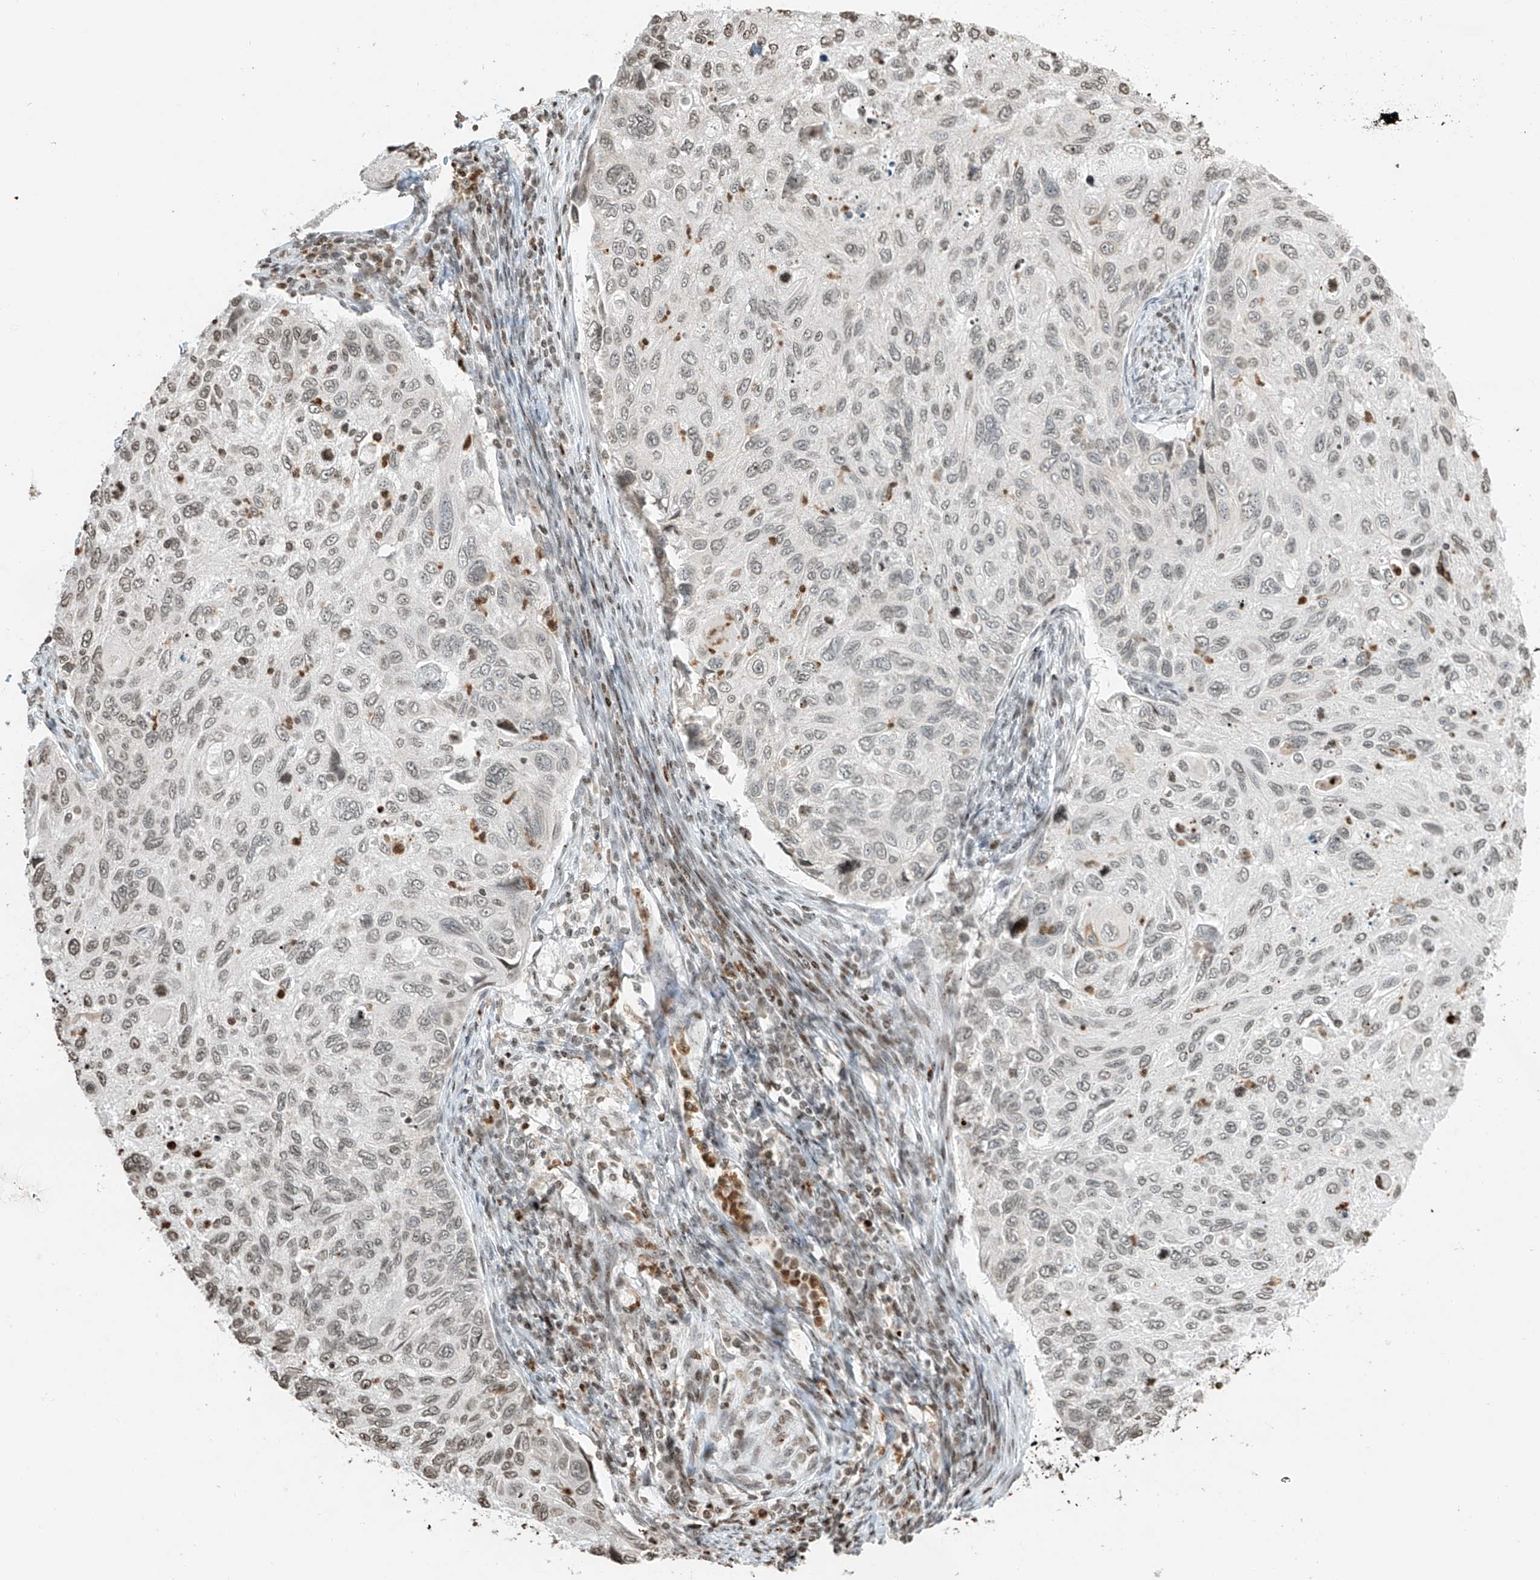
{"staining": {"intensity": "weak", "quantity": "<25%", "location": "nuclear"}, "tissue": "cervical cancer", "cell_type": "Tumor cells", "image_type": "cancer", "snomed": [{"axis": "morphology", "description": "Squamous cell carcinoma, NOS"}, {"axis": "topography", "description": "Cervix"}], "caption": "Image shows no significant protein expression in tumor cells of cervical squamous cell carcinoma. Brightfield microscopy of immunohistochemistry (IHC) stained with DAB (3,3'-diaminobenzidine) (brown) and hematoxylin (blue), captured at high magnification.", "gene": "C17orf58", "patient": {"sex": "female", "age": 70}}